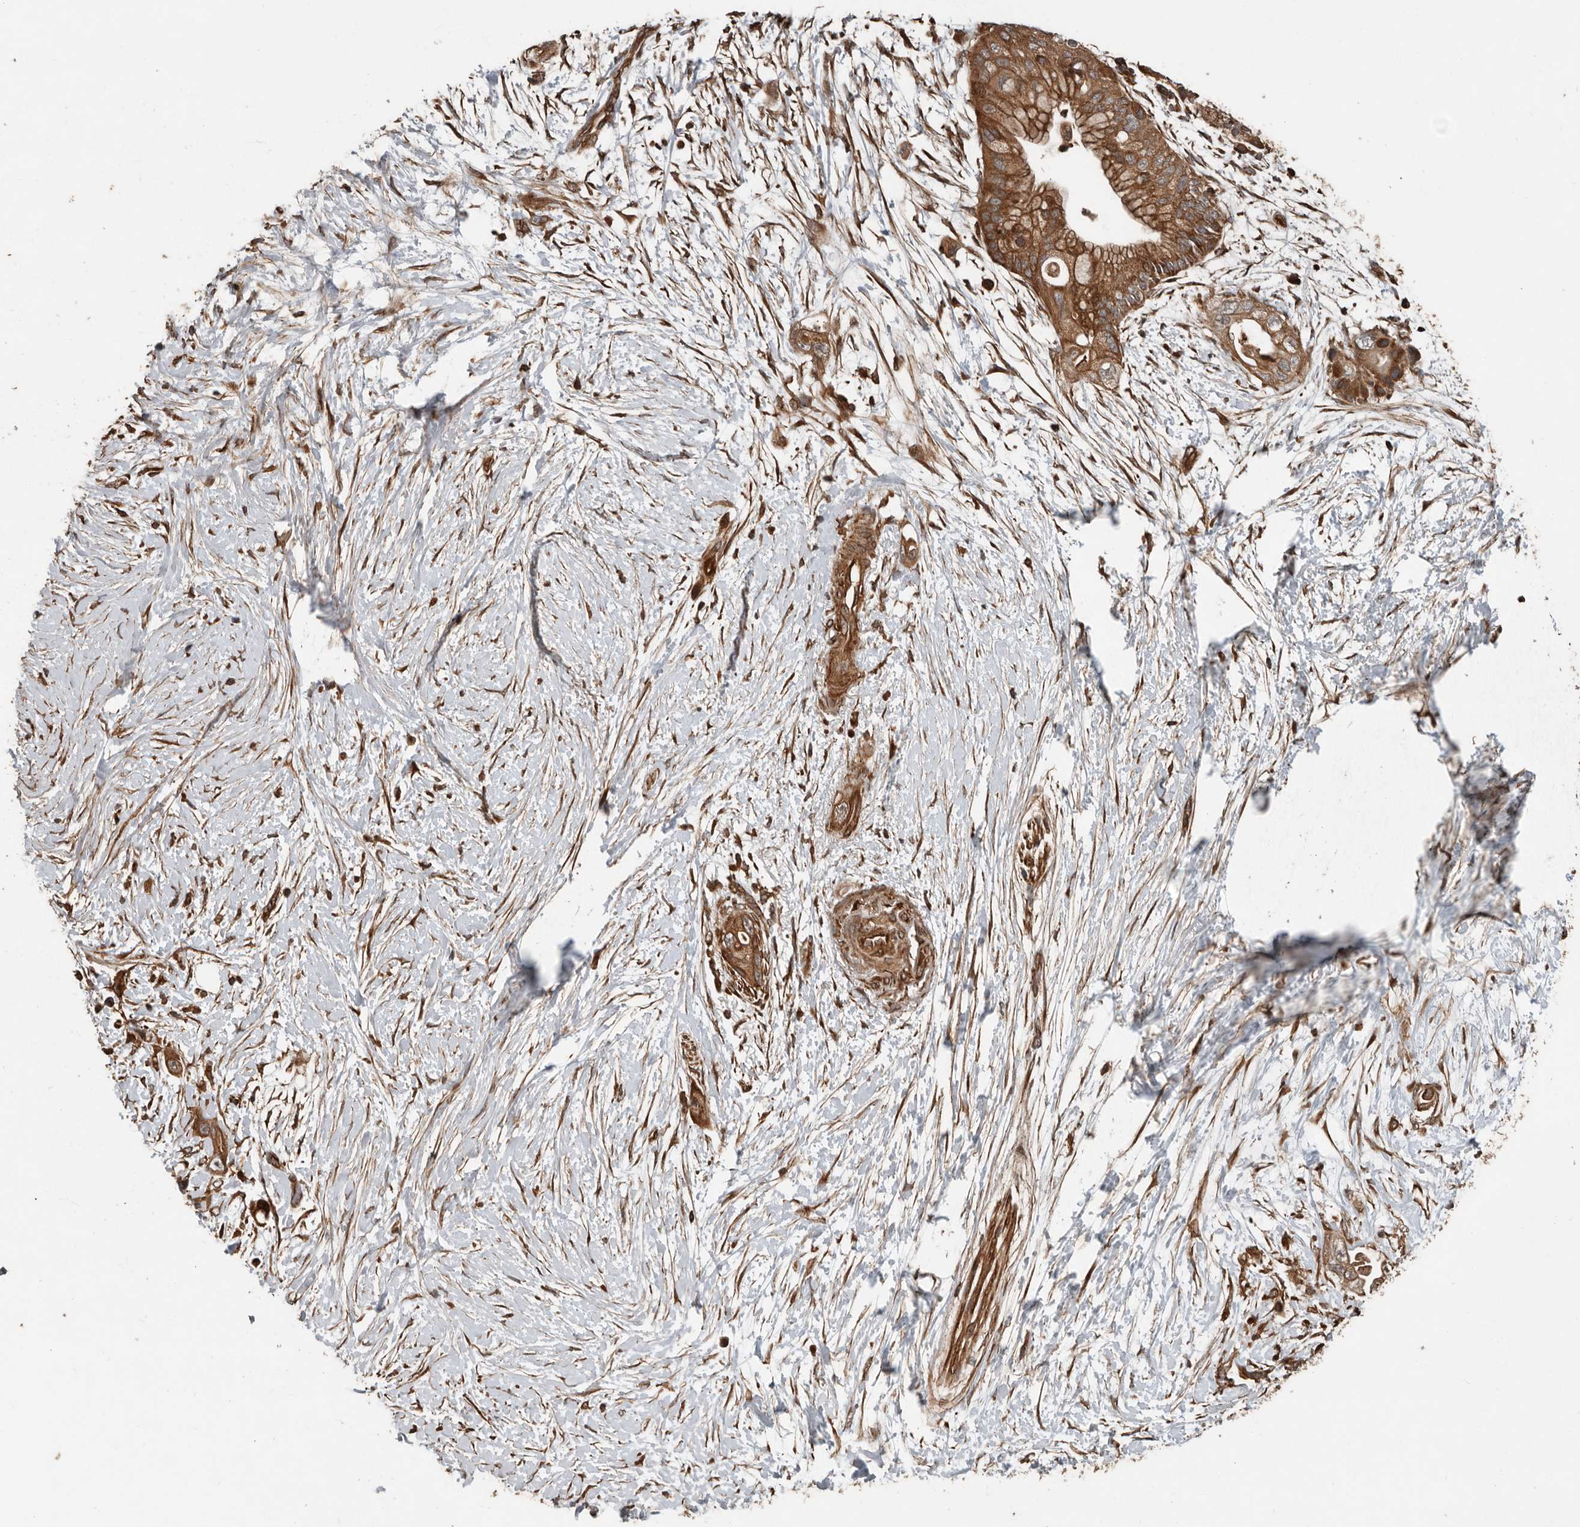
{"staining": {"intensity": "moderate", "quantity": ">75%", "location": "cytoplasmic/membranous"}, "tissue": "pancreatic cancer", "cell_type": "Tumor cells", "image_type": "cancer", "snomed": [{"axis": "morphology", "description": "Adenocarcinoma, NOS"}, {"axis": "topography", "description": "Pancreas"}], "caption": "Immunohistochemical staining of adenocarcinoma (pancreatic) shows medium levels of moderate cytoplasmic/membranous positivity in approximately >75% of tumor cells. (Stains: DAB in brown, nuclei in blue, Microscopy: brightfield microscopy at high magnification).", "gene": "YOD1", "patient": {"sex": "male", "age": 53}}